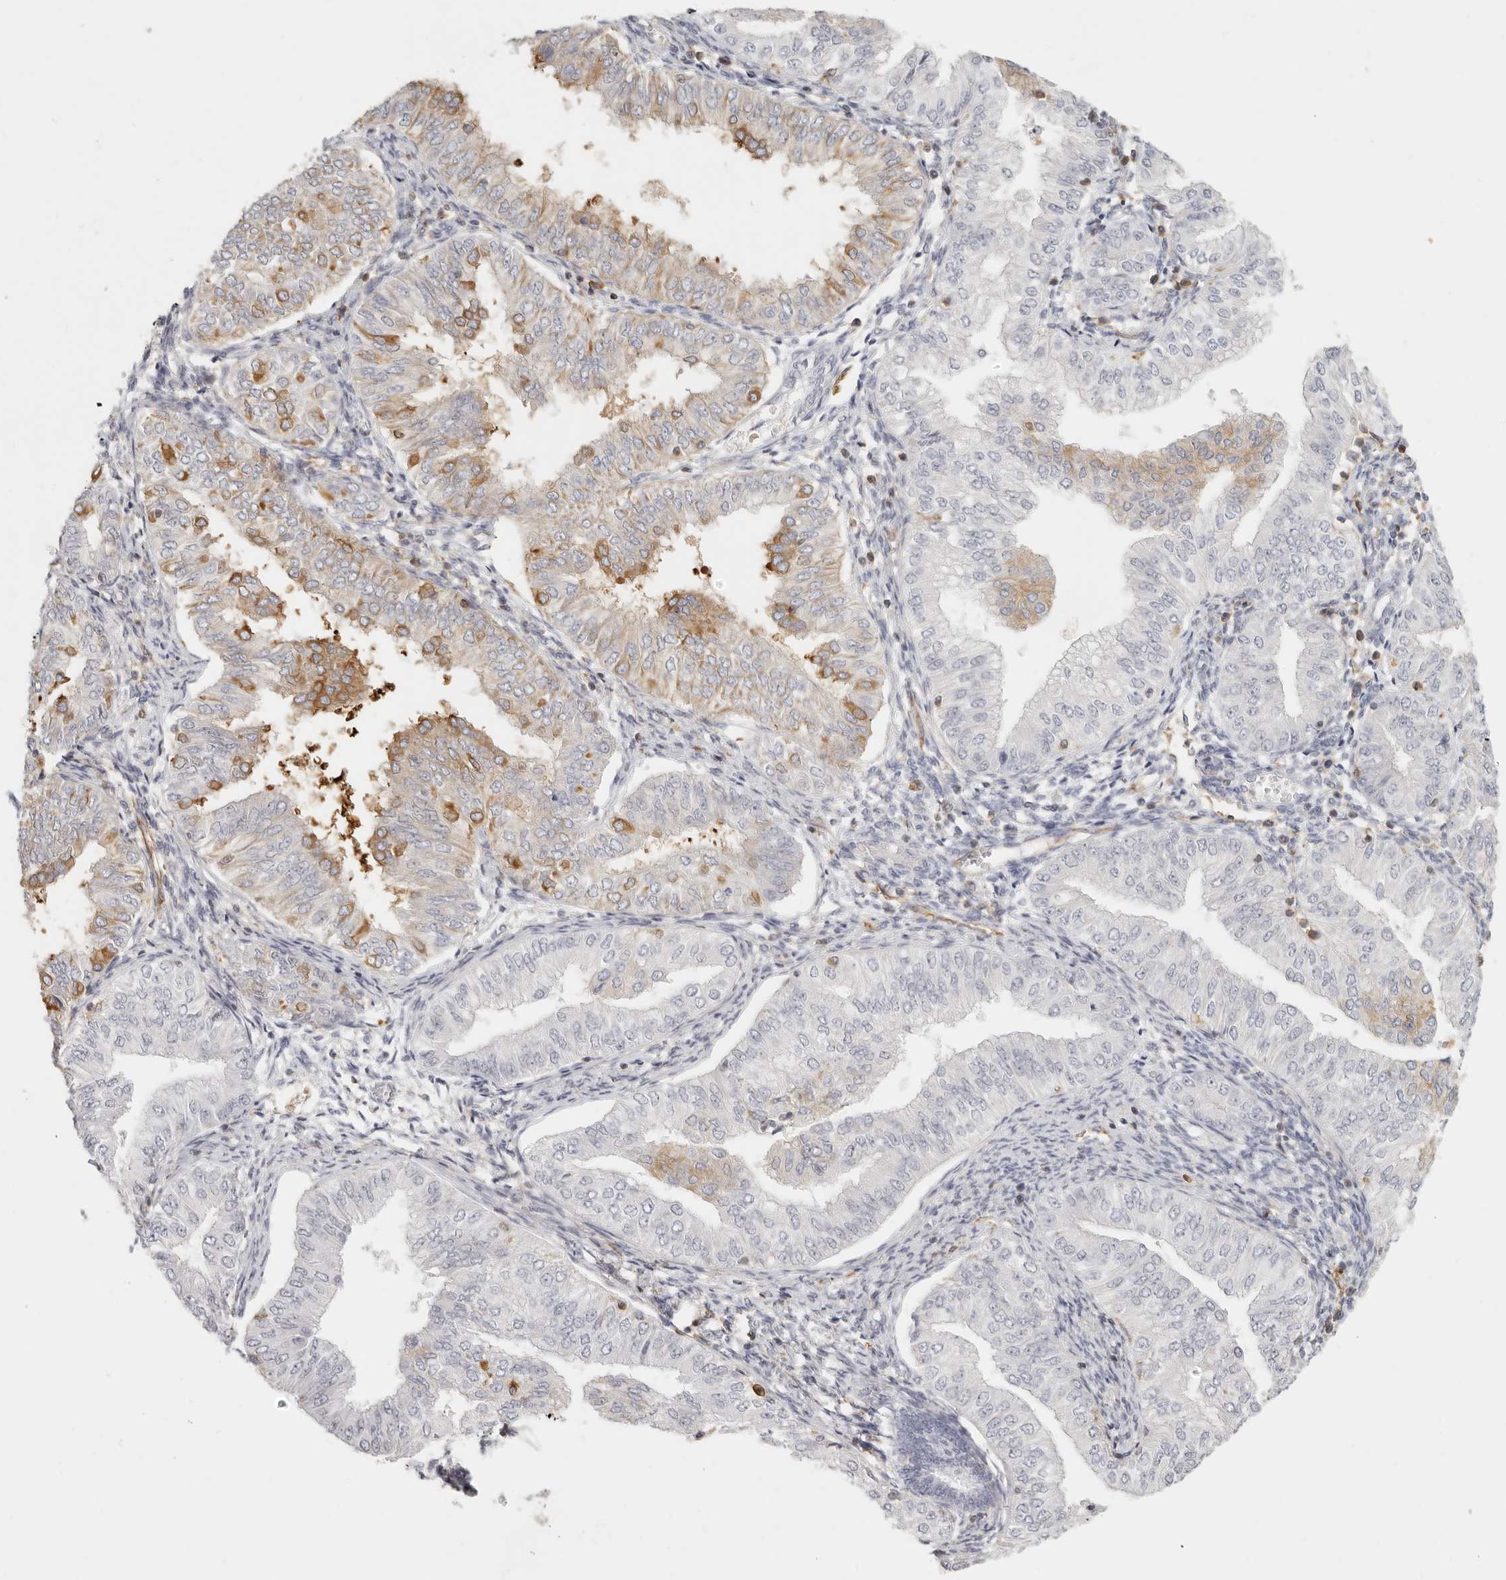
{"staining": {"intensity": "moderate", "quantity": "<25%", "location": "cytoplasmic/membranous"}, "tissue": "endometrial cancer", "cell_type": "Tumor cells", "image_type": "cancer", "snomed": [{"axis": "morphology", "description": "Normal tissue, NOS"}, {"axis": "morphology", "description": "Adenocarcinoma, NOS"}, {"axis": "topography", "description": "Endometrium"}], "caption": "High-magnification brightfield microscopy of endometrial cancer stained with DAB (brown) and counterstained with hematoxylin (blue). tumor cells exhibit moderate cytoplasmic/membranous staining is identified in about<25% of cells. (IHC, brightfield microscopy, high magnification).", "gene": "NIBAN1", "patient": {"sex": "female", "age": 53}}